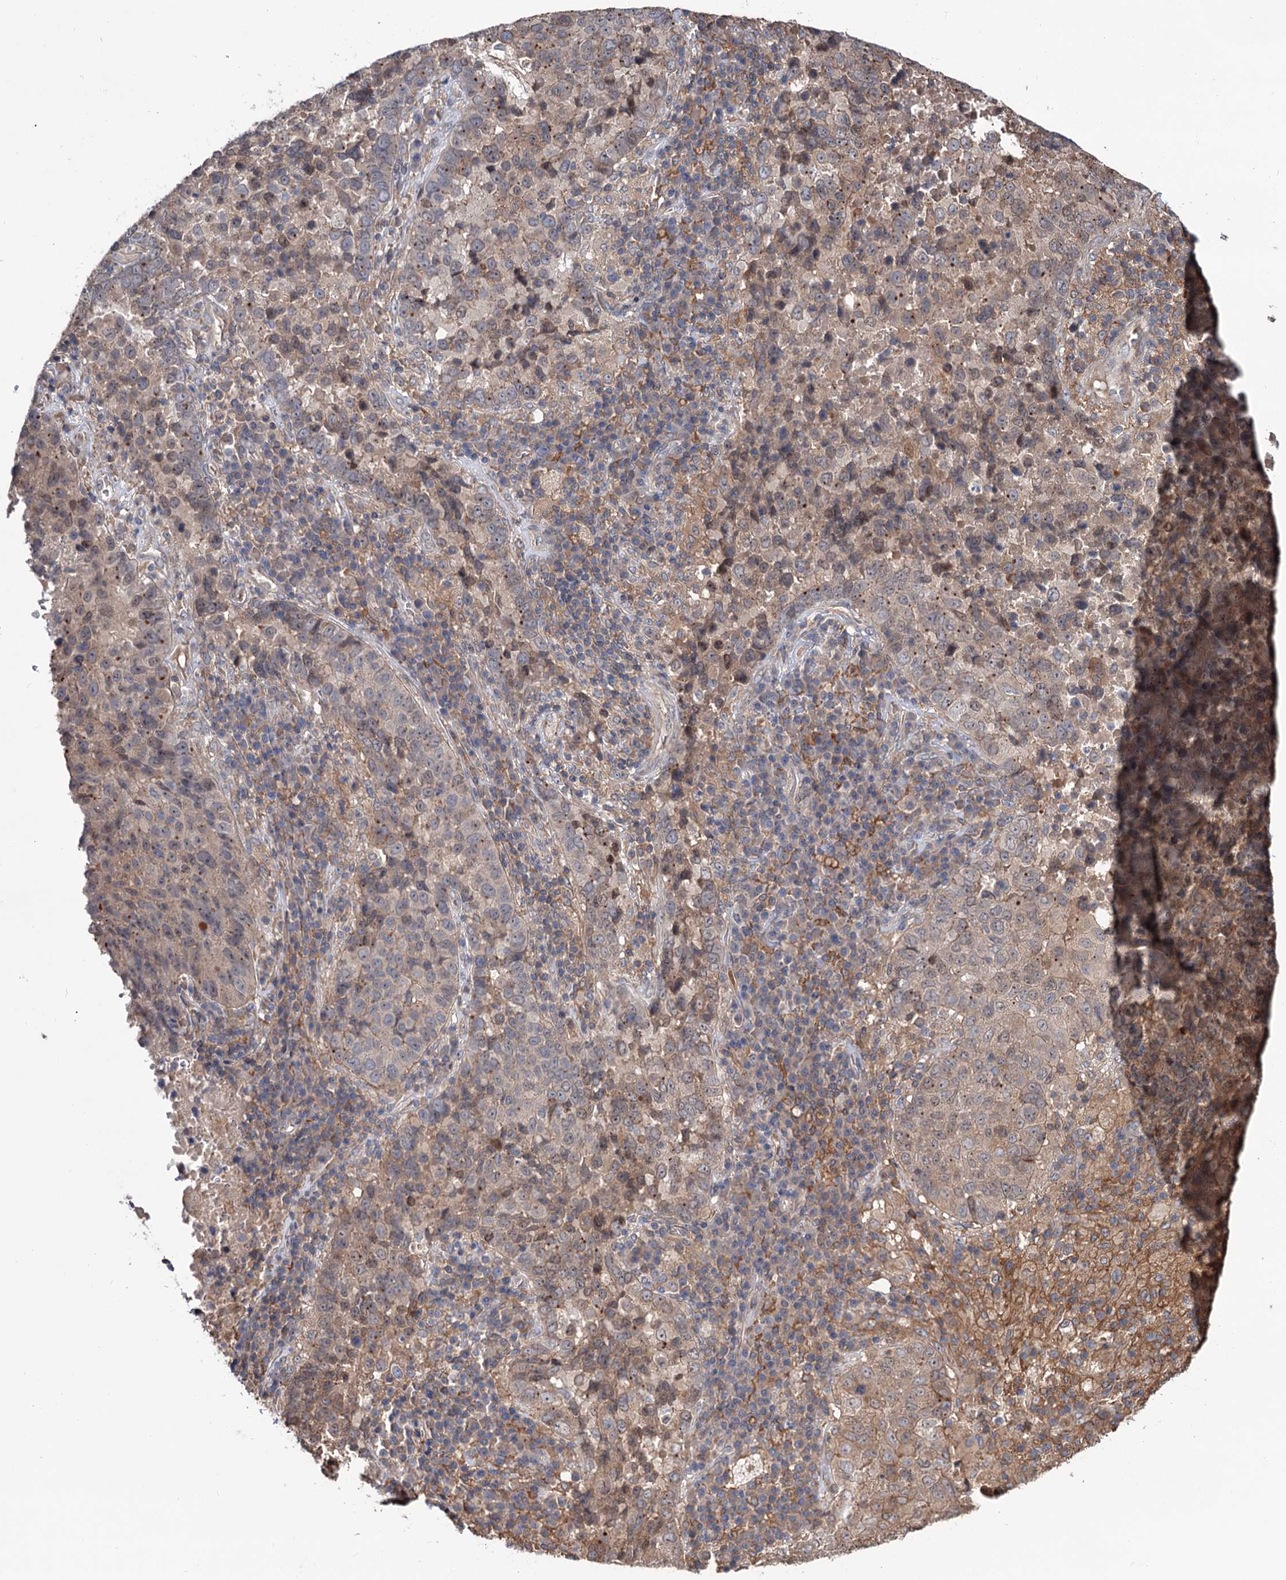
{"staining": {"intensity": "weak", "quantity": "<25%", "location": "cytoplasmic/membranous,nuclear"}, "tissue": "lung cancer", "cell_type": "Tumor cells", "image_type": "cancer", "snomed": [{"axis": "morphology", "description": "Squamous cell carcinoma, NOS"}, {"axis": "topography", "description": "Lung"}], "caption": "This is an IHC micrograph of lung cancer. There is no expression in tumor cells.", "gene": "GRIP1", "patient": {"sex": "male", "age": 73}}